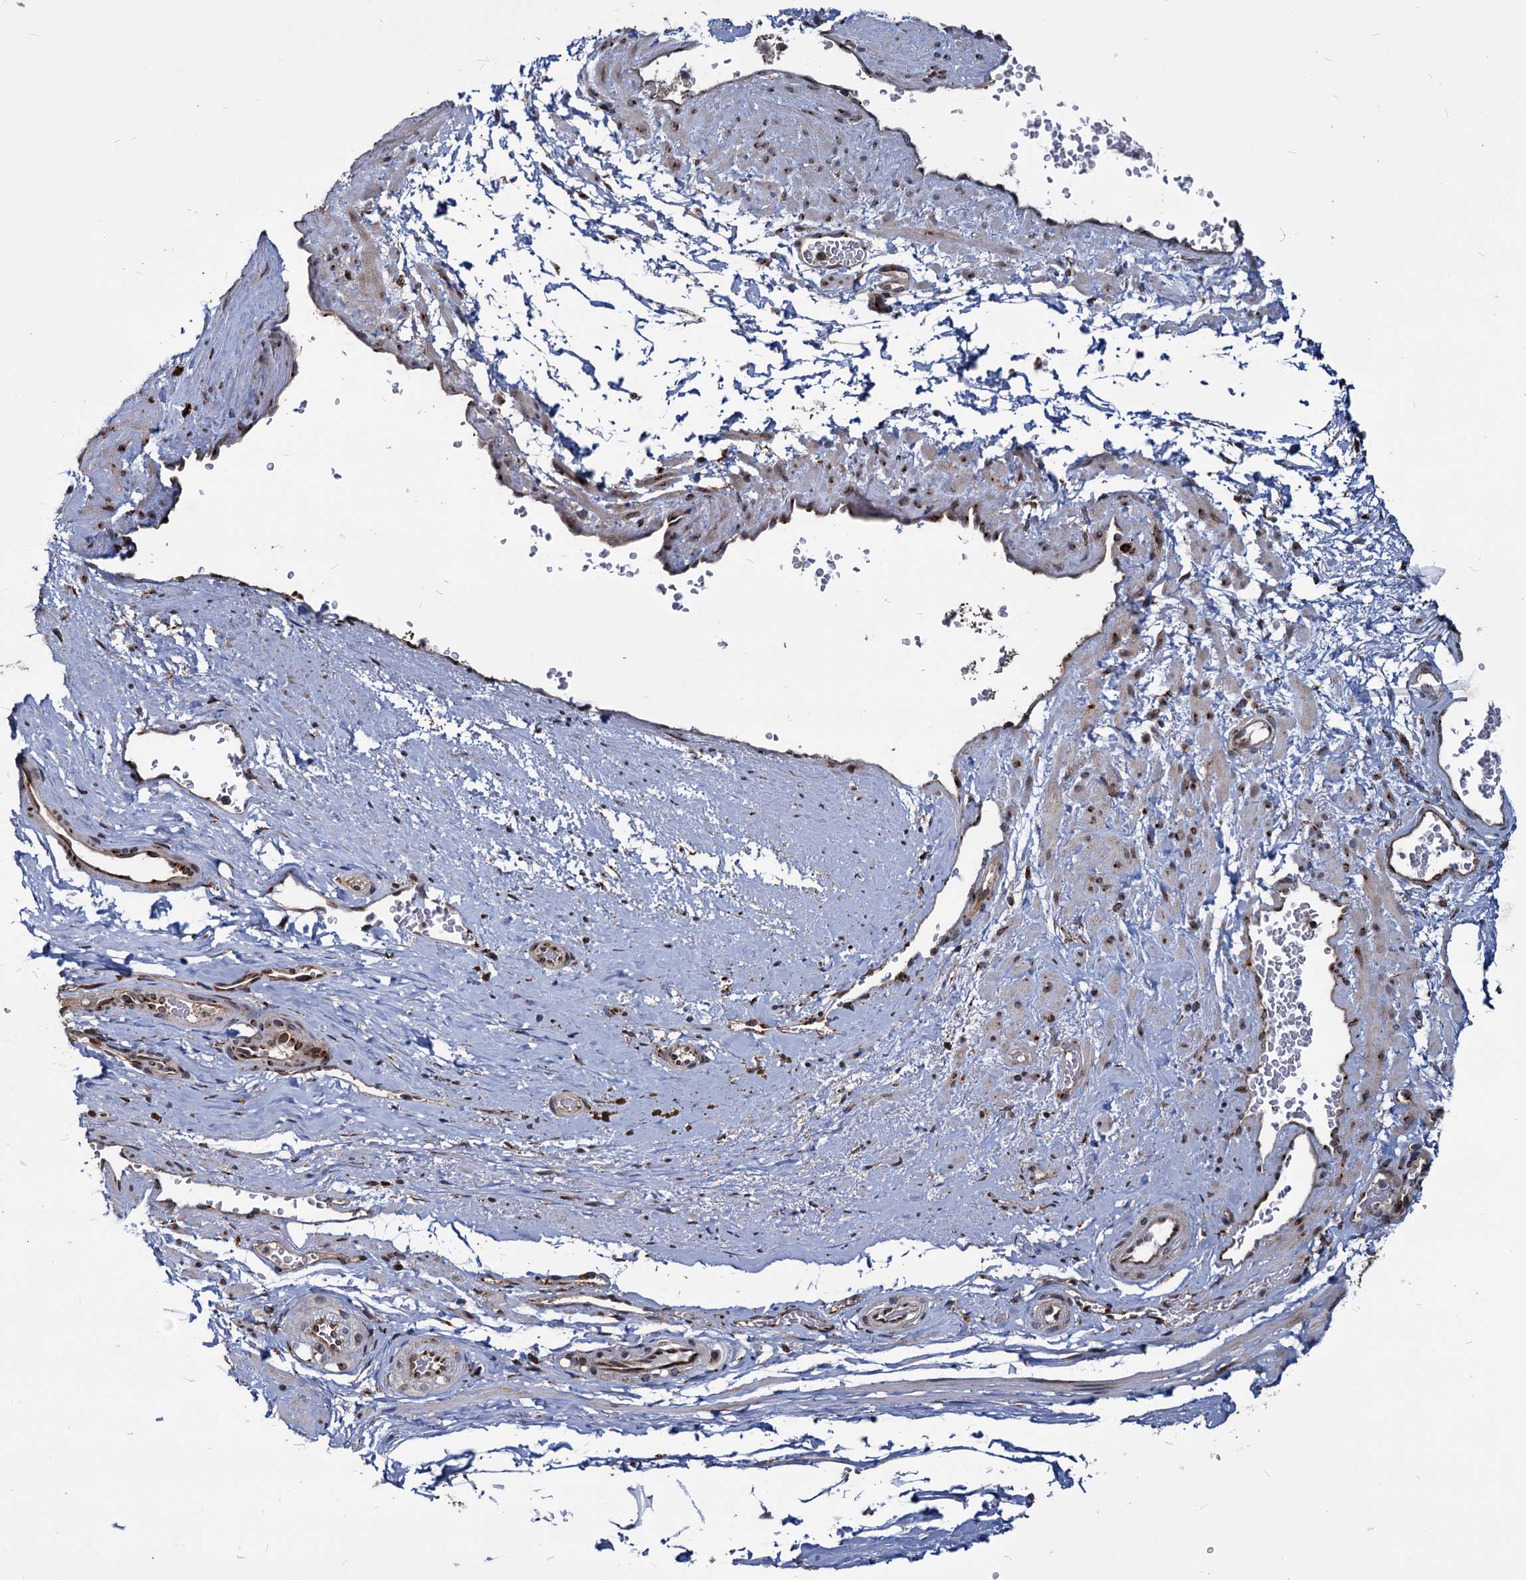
{"staining": {"intensity": "strong", "quantity": "25%-75%", "location": "cytoplasmic/membranous"}, "tissue": "soft tissue", "cell_type": "Fibroblasts", "image_type": "normal", "snomed": [{"axis": "morphology", "description": "Normal tissue, NOS"}, {"axis": "morphology", "description": "Adenocarcinoma, Low grade"}, {"axis": "topography", "description": "Prostate"}, {"axis": "topography", "description": "Peripheral nerve tissue"}], "caption": "Brown immunohistochemical staining in normal human soft tissue displays strong cytoplasmic/membranous staining in approximately 25%-75% of fibroblasts.", "gene": "SAAL1", "patient": {"sex": "male", "age": 63}}